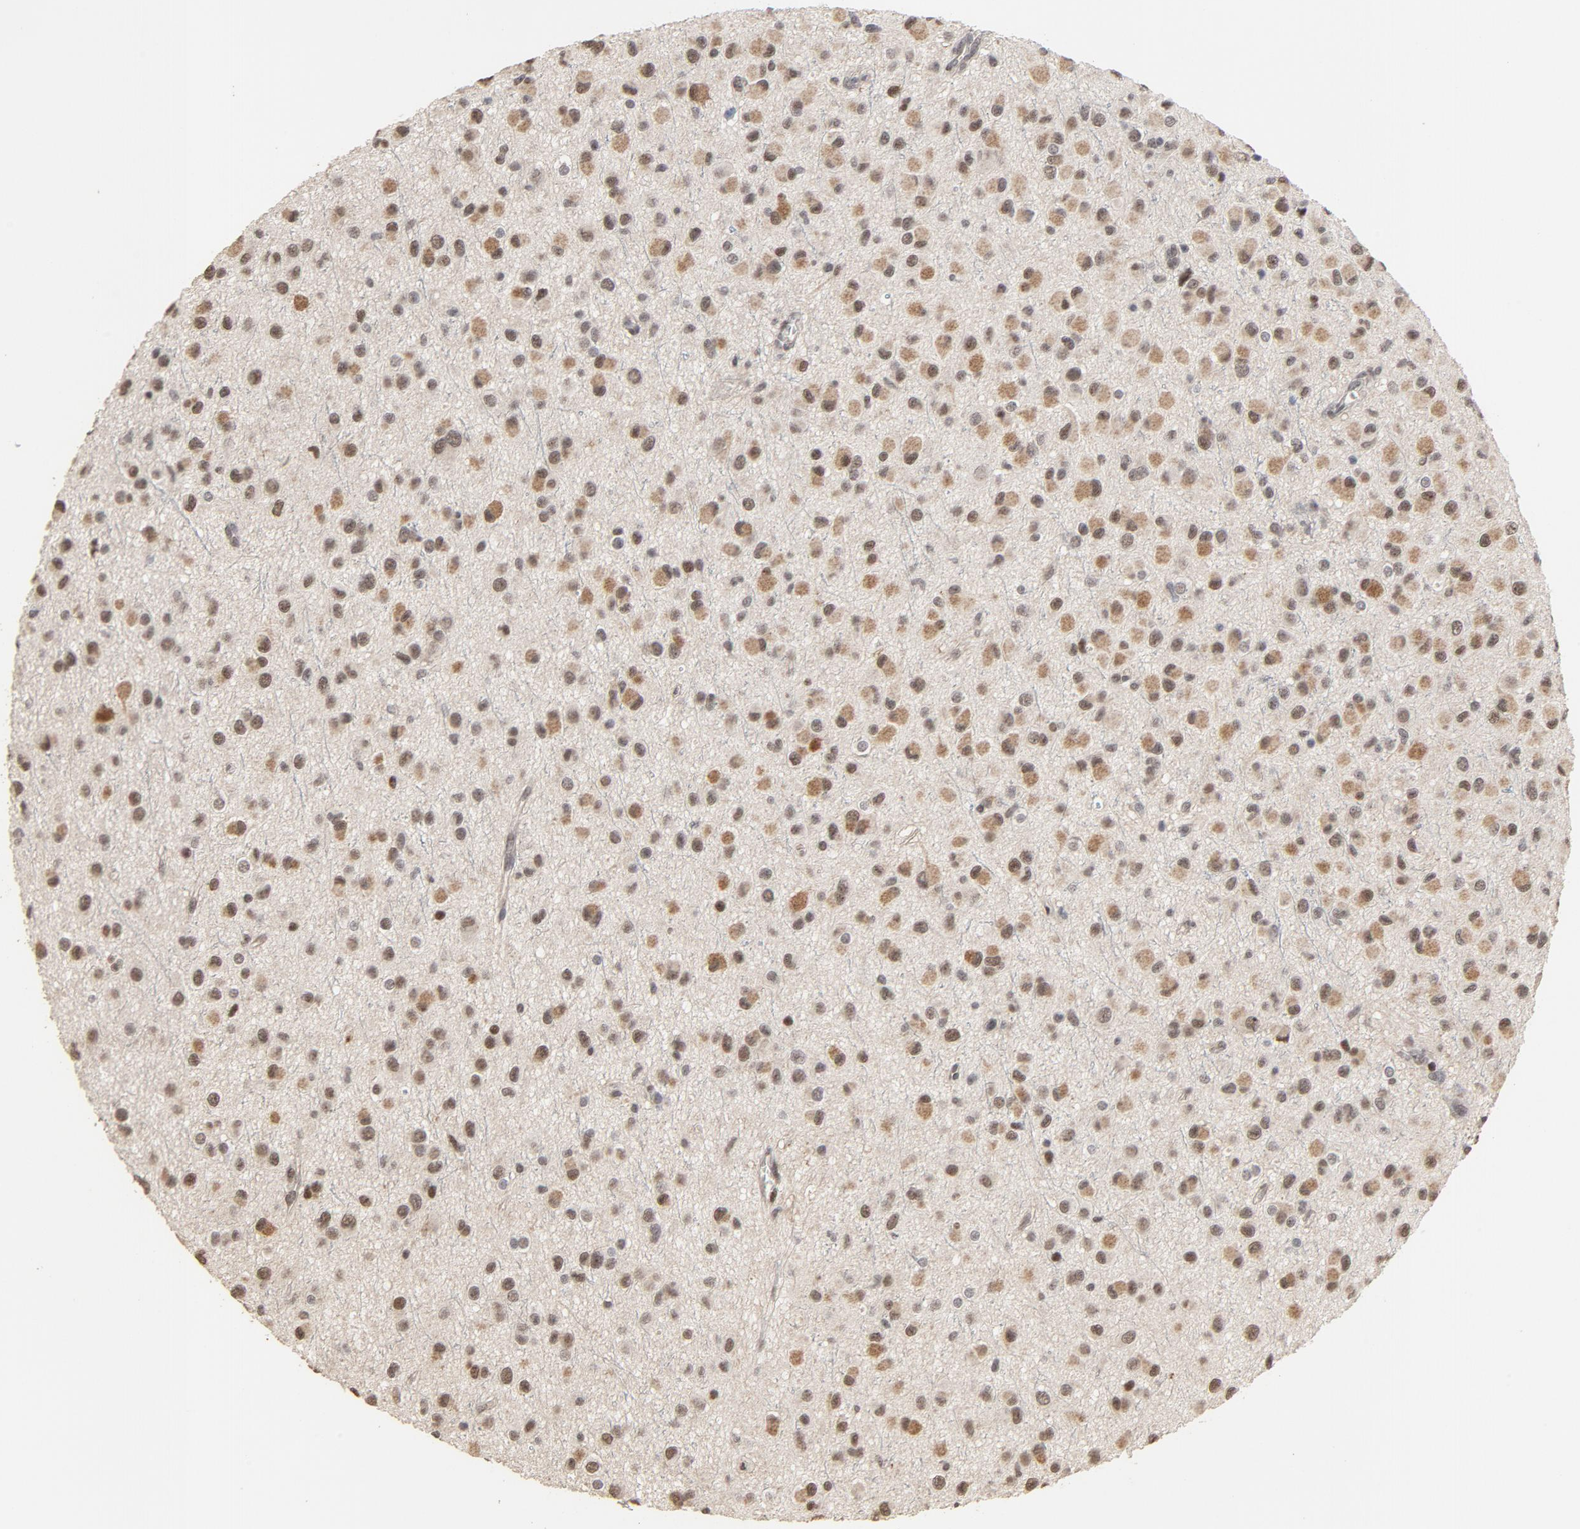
{"staining": {"intensity": "moderate", "quantity": "25%-75%", "location": "nuclear"}, "tissue": "glioma", "cell_type": "Tumor cells", "image_type": "cancer", "snomed": [{"axis": "morphology", "description": "Glioma, malignant, Low grade"}, {"axis": "topography", "description": "Brain"}], "caption": "Brown immunohistochemical staining in human glioma exhibits moderate nuclear expression in about 25%-75% of tumor cells.", "gene": "TP53RK", "patient": {"sex": "male", "age": 42}}